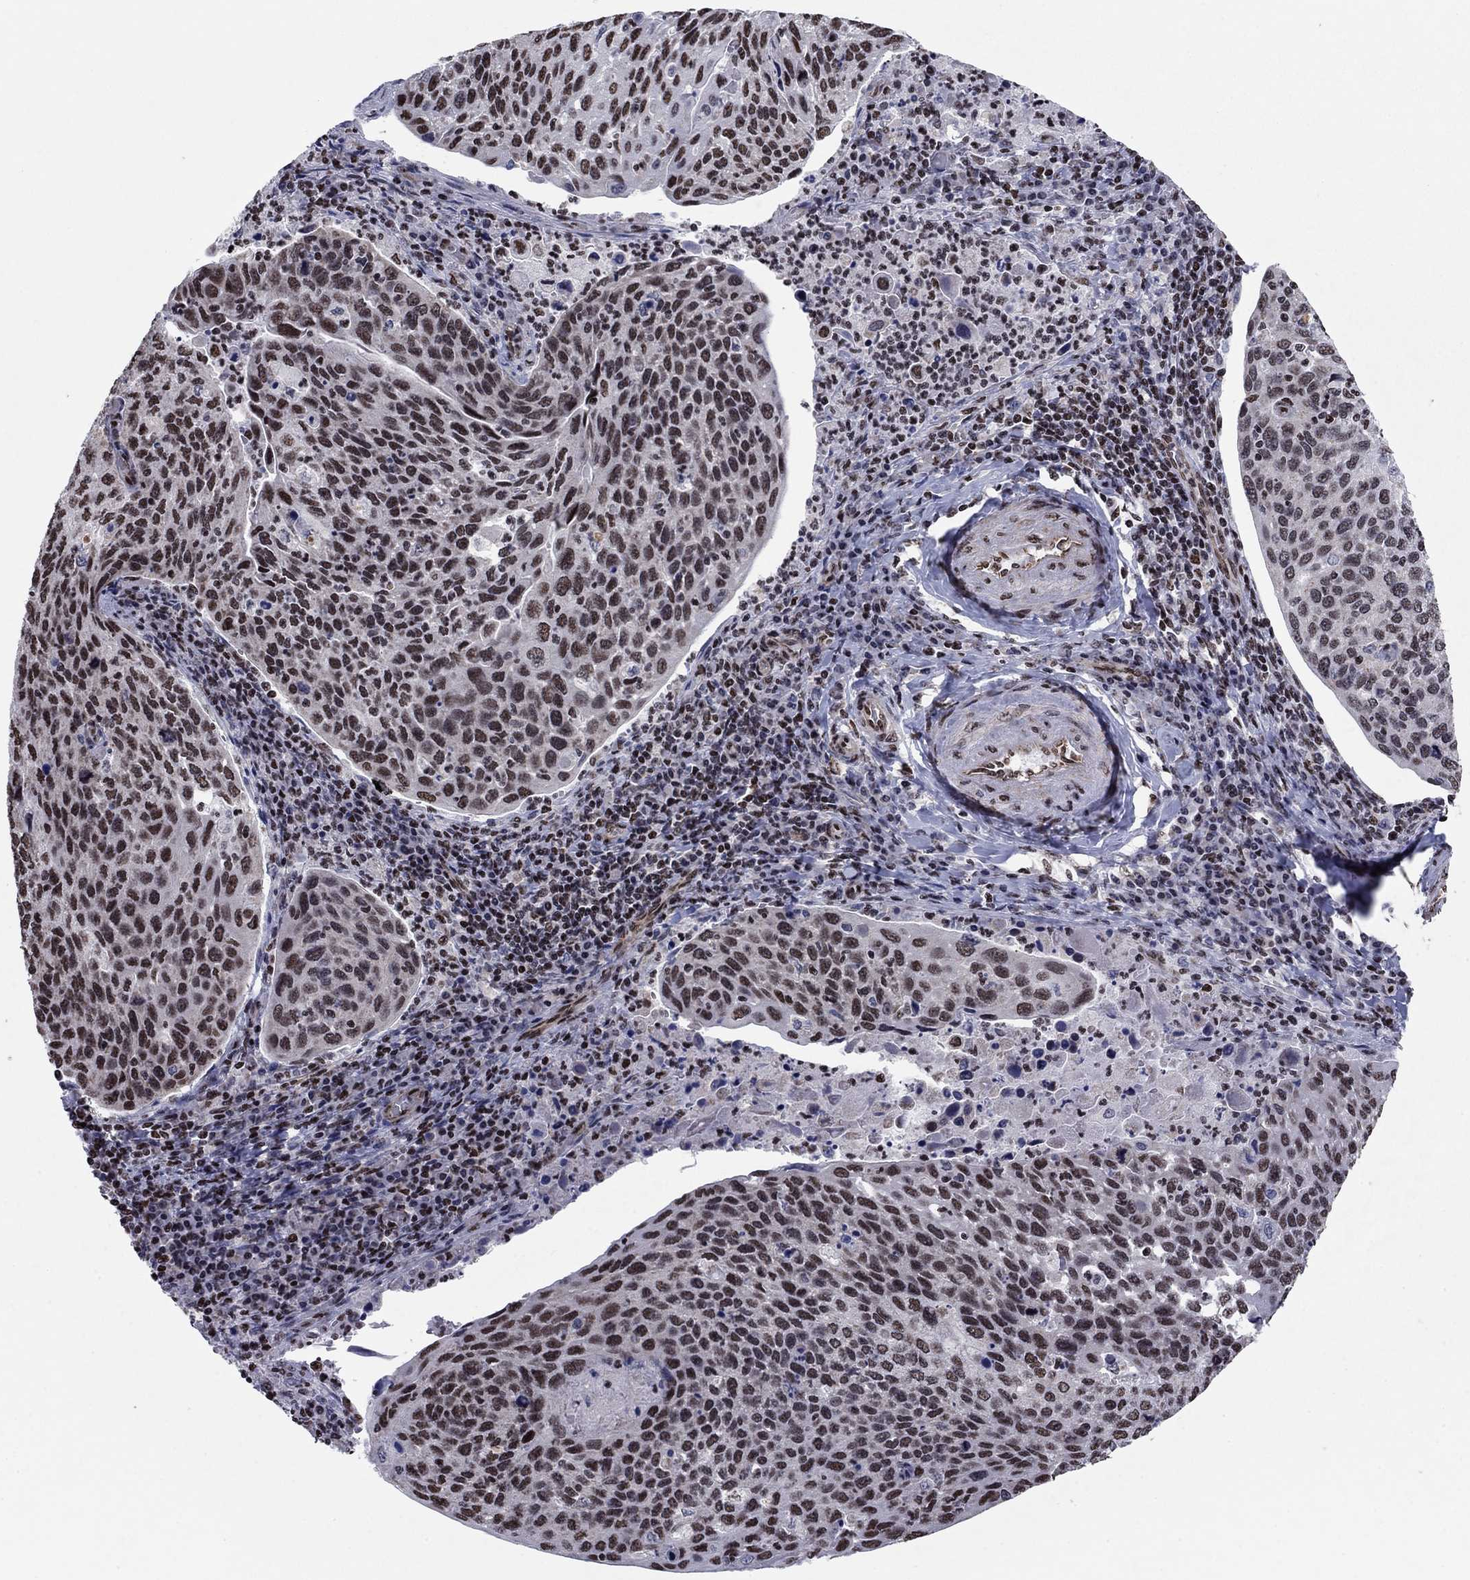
{"staining": {"intensity": "moderate", "quantity": ">75%", "location": "nuclear"}, "tissue": "cervical cancer", "cell_type": "Tumor cells", "image_type": "cancer", "snomed": [{"axis": "morphology", "description": "Squamous cell carcinoma, NOS"}, {"axis": "topography", "description": "Cervix"}], "caption": "Tumor cells reveal medium levels of moderate nuclear positivity in about >75% of cells in cervical cancer (squamous cell carcinoma).", "gene": "N4BP2", "patient": {"sex": "female", "age": 54}}